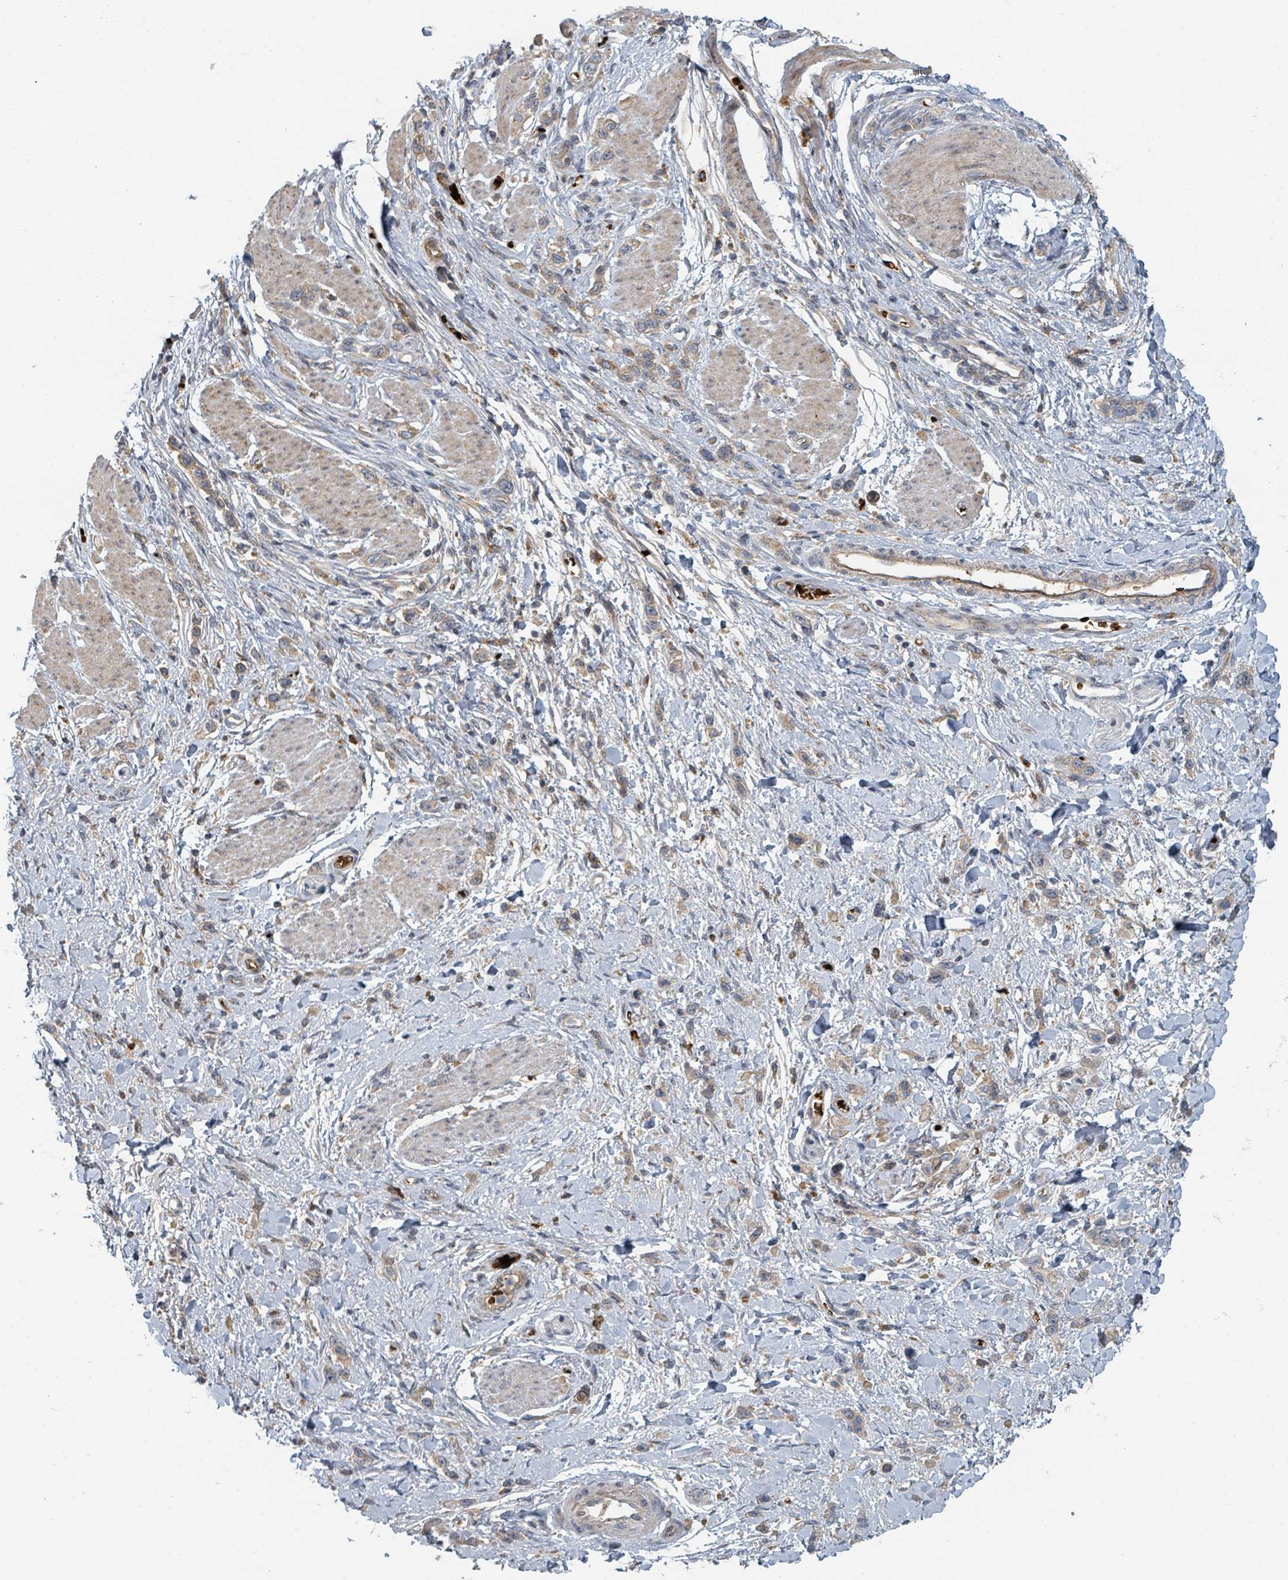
{"staining": {"intensity": "weak", "quantity": "25%-75%", "location": "cytoplasmic/membranous"}, "tissue": "stomach cancer", "cell_type": "Tumor cells", "image_type": "cancer", "snomed": [{"axis": "morphology", "description": "Adenocarcinoma, NOS"}, {"axis": "topography", "description": "Stomach"}], "caption": "Stomach adenocarcinoma stained with a protein marker reveals weak staining in tumor cells.", "gene": "TRPC4AP", "patient": {"sex": "female", "age": 65}}